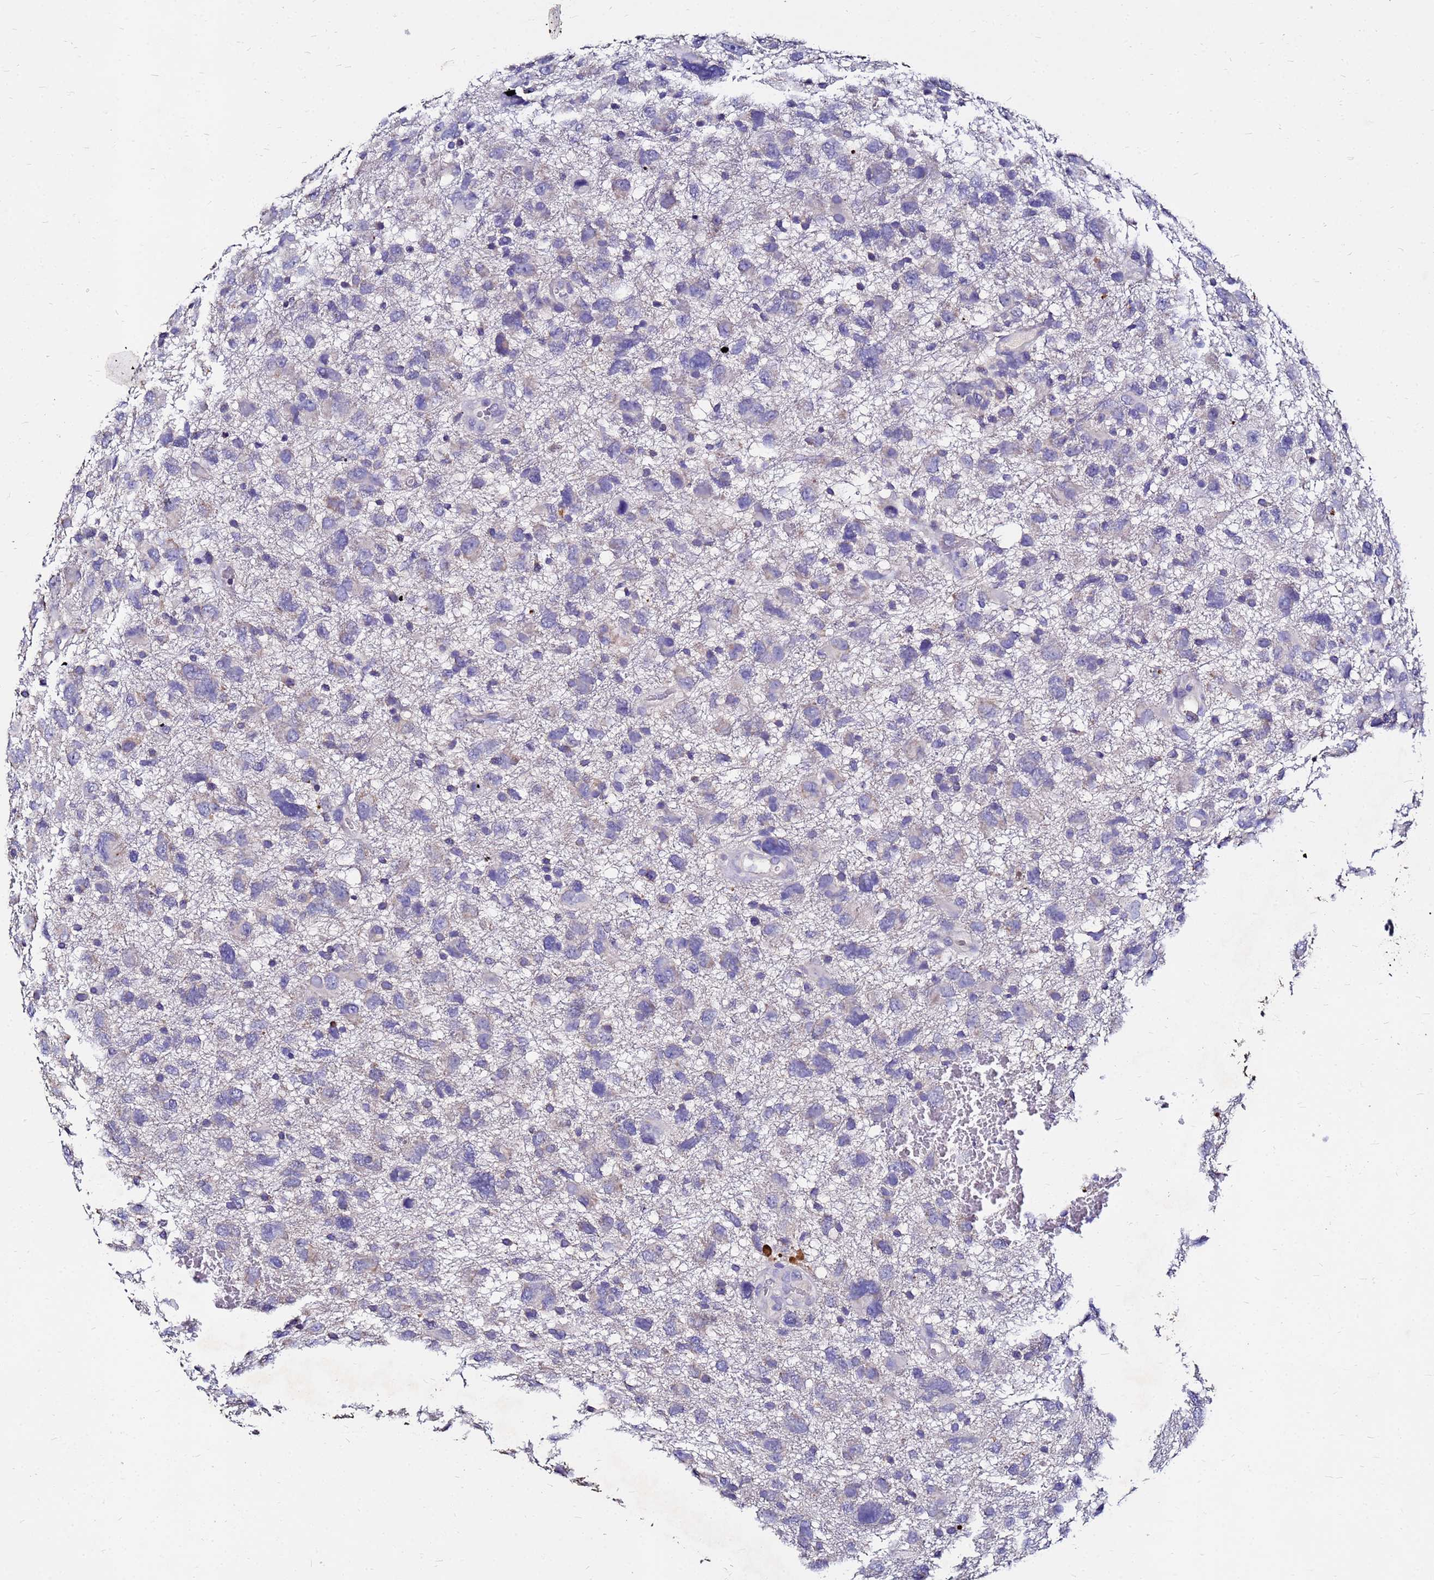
{"staining": {"intensity": "negative", "quantity": "none", "location": "none"}, "tissue": "glioma", "cell_type": "Tumor cells", "image_type": "cancer", "snomed": [{"axis": "morphology", "description": "Glioma, malignant, High grade"}, {"axis": "topography", "description": "Brain"}], "caption": "This is an IHC micrograph of human glioma. There is no positivity in tumor cells.", "gene": "FAM183A", "patient": {"sex": "male", "age": 61}}